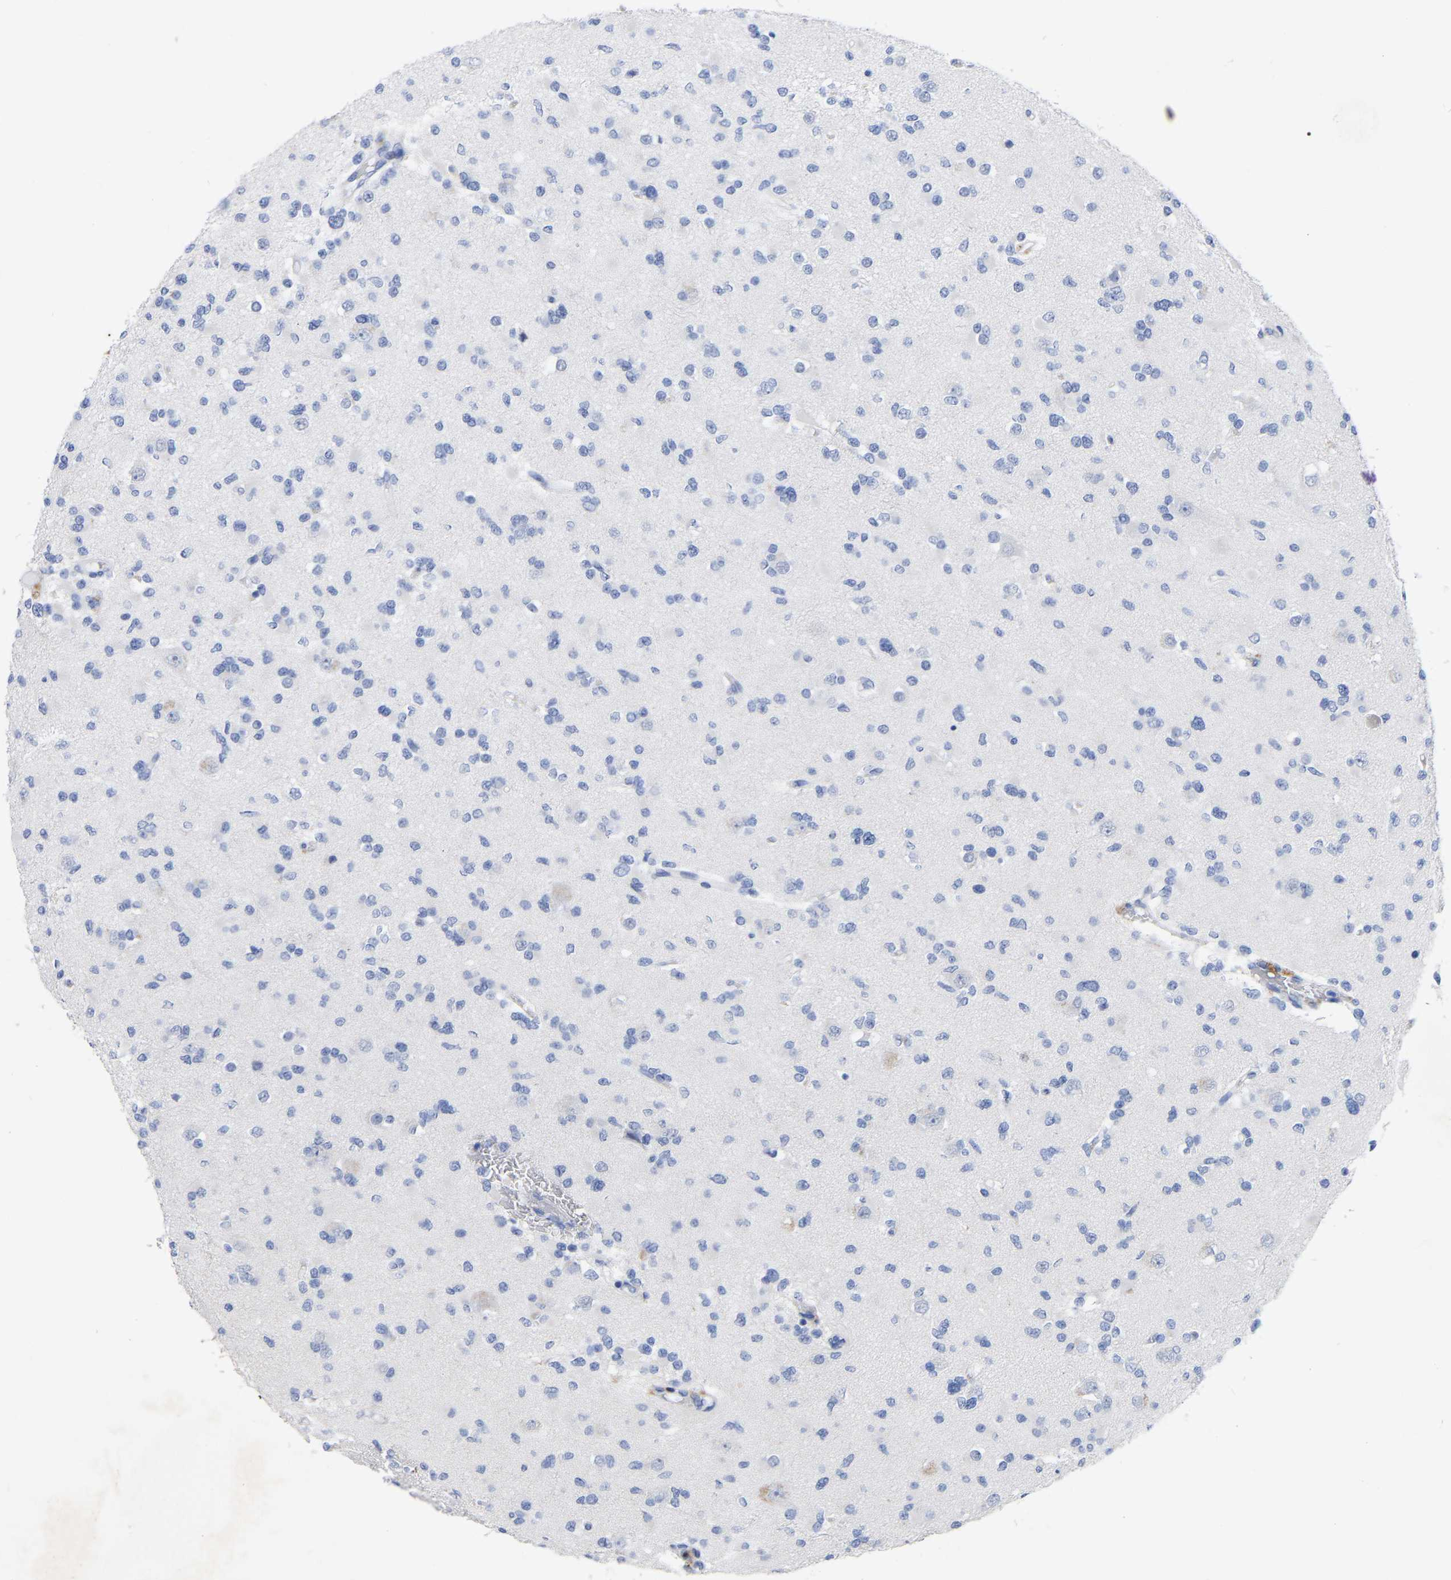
{"staining": {"intensity": "negative", "quantity": "none", "location": "none"}, "tissue": "glioma", "cell_type": "Tumor cells", "image_type": "cancer", "snomed": [{"axis": "morphology", "description": "Glioma, malignant, Low grade"}, {"axis": "topography", "description": "Brain"}], "caption": "Histopathology image shows no significant protein positivity in tumor cells of glioma.", "gene": "ANXA13", "patient": {"sex": "female", "age": 22}}